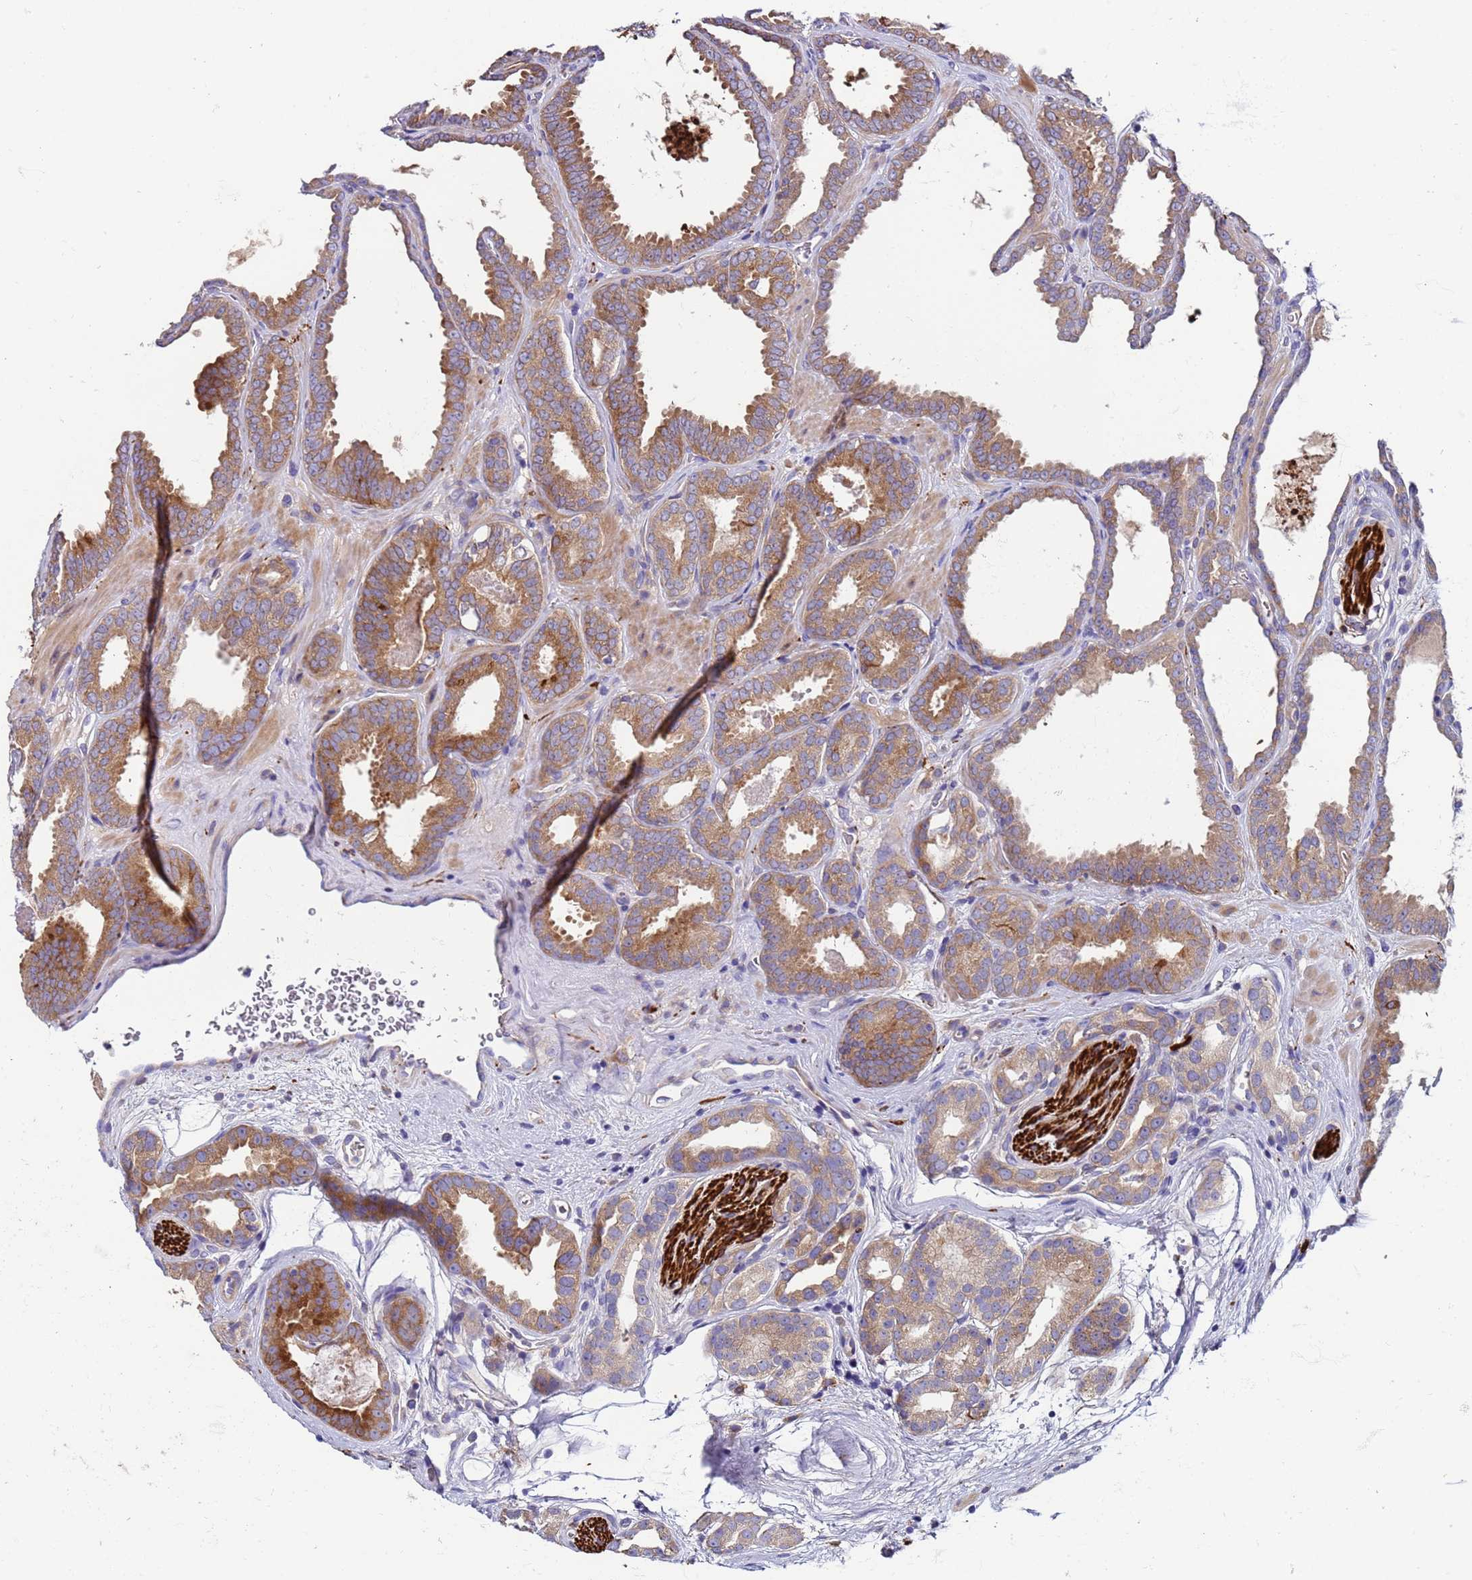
{"staining": {"intensity": "moderate", "quantity": ">75%", "location": "cytoplasmic/membranous"}, "tissue": "prostate cancer", "cell_type": "Tumor cells", "image_type": "cancer", "snomed": [{"axis": "morphology", "description": "Adenocarcinoma, High grade"}, {"axis": "topography", "description": "Prostate"}], "caption": "Protein expression analysis of human prostate cancer reveals moderate cytoplasmic/membranous positivity in about >75% of tumor cells. (DAB (3,3'-diaminobenzidine) = brown stain, brightfield microscopy at high magnification).", "gene": "PAQR7", "patient": {"sex": "male", "age": 72}}